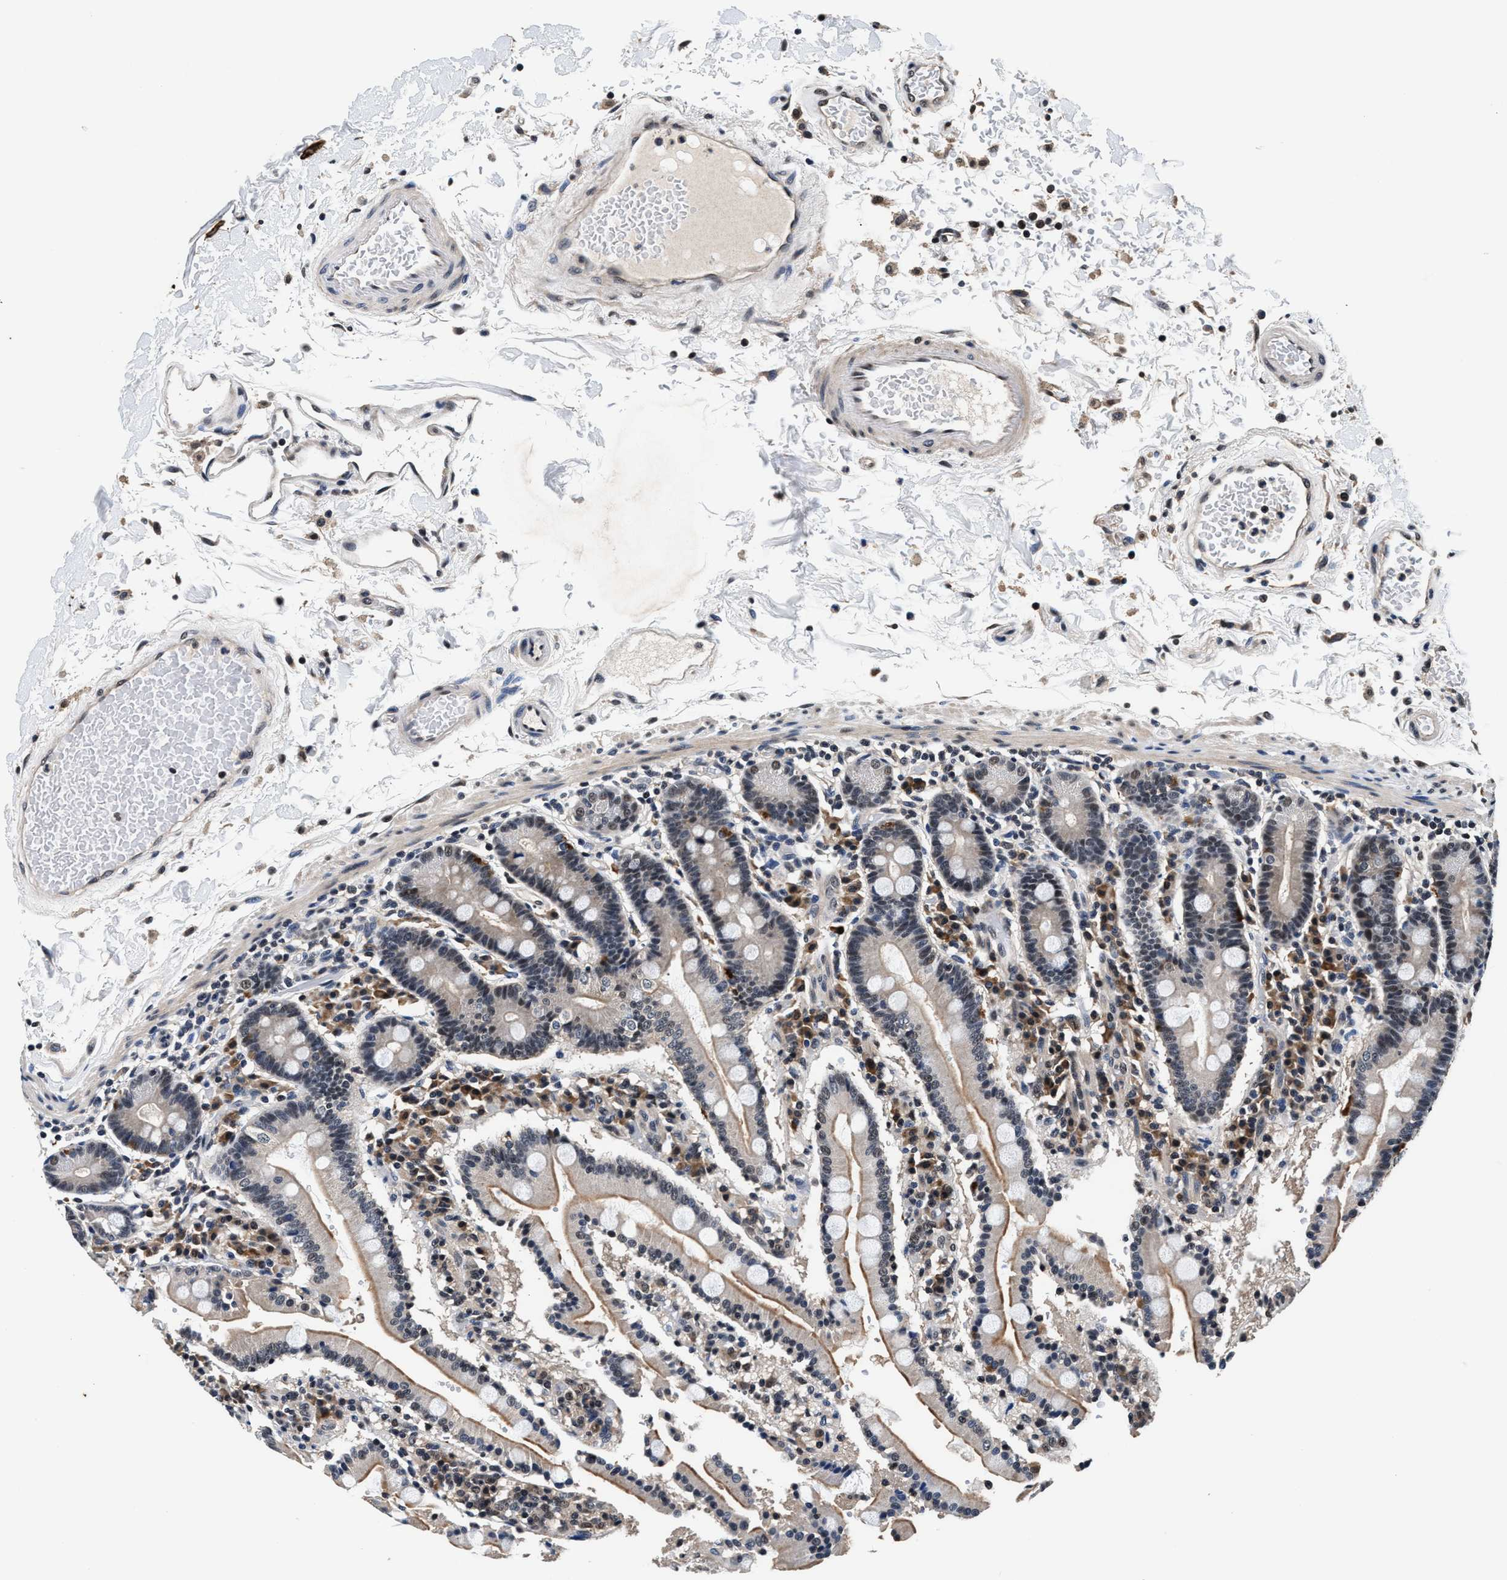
{"staining": {"intensity": "moderate", "quantity": "<25%", "location": "cytoplasmic/membranous,nuclear"}, "tissue": "duodenum", "cell_type": "Glandular cells", "image_type": "normal", "snomed": [{"axis": "morphology", "description": "Normal tissue, NOS"}, {"axis": "topography", "description": "Small intestine, NOS"}], "caption": "Immunohistochemistry (IHC) histopathology image of normal duodenum: duodenum stained using immunohistochemistry demonstrates low levels of moderate protein expression localized specifically in the cytoplasmic/membranous,nuclear of glandular cells, appearing as a cytoplasmic/membranous,nuclear brown color.", "gene": "USP16", "patient": {"sex": "female", "age": 71}}